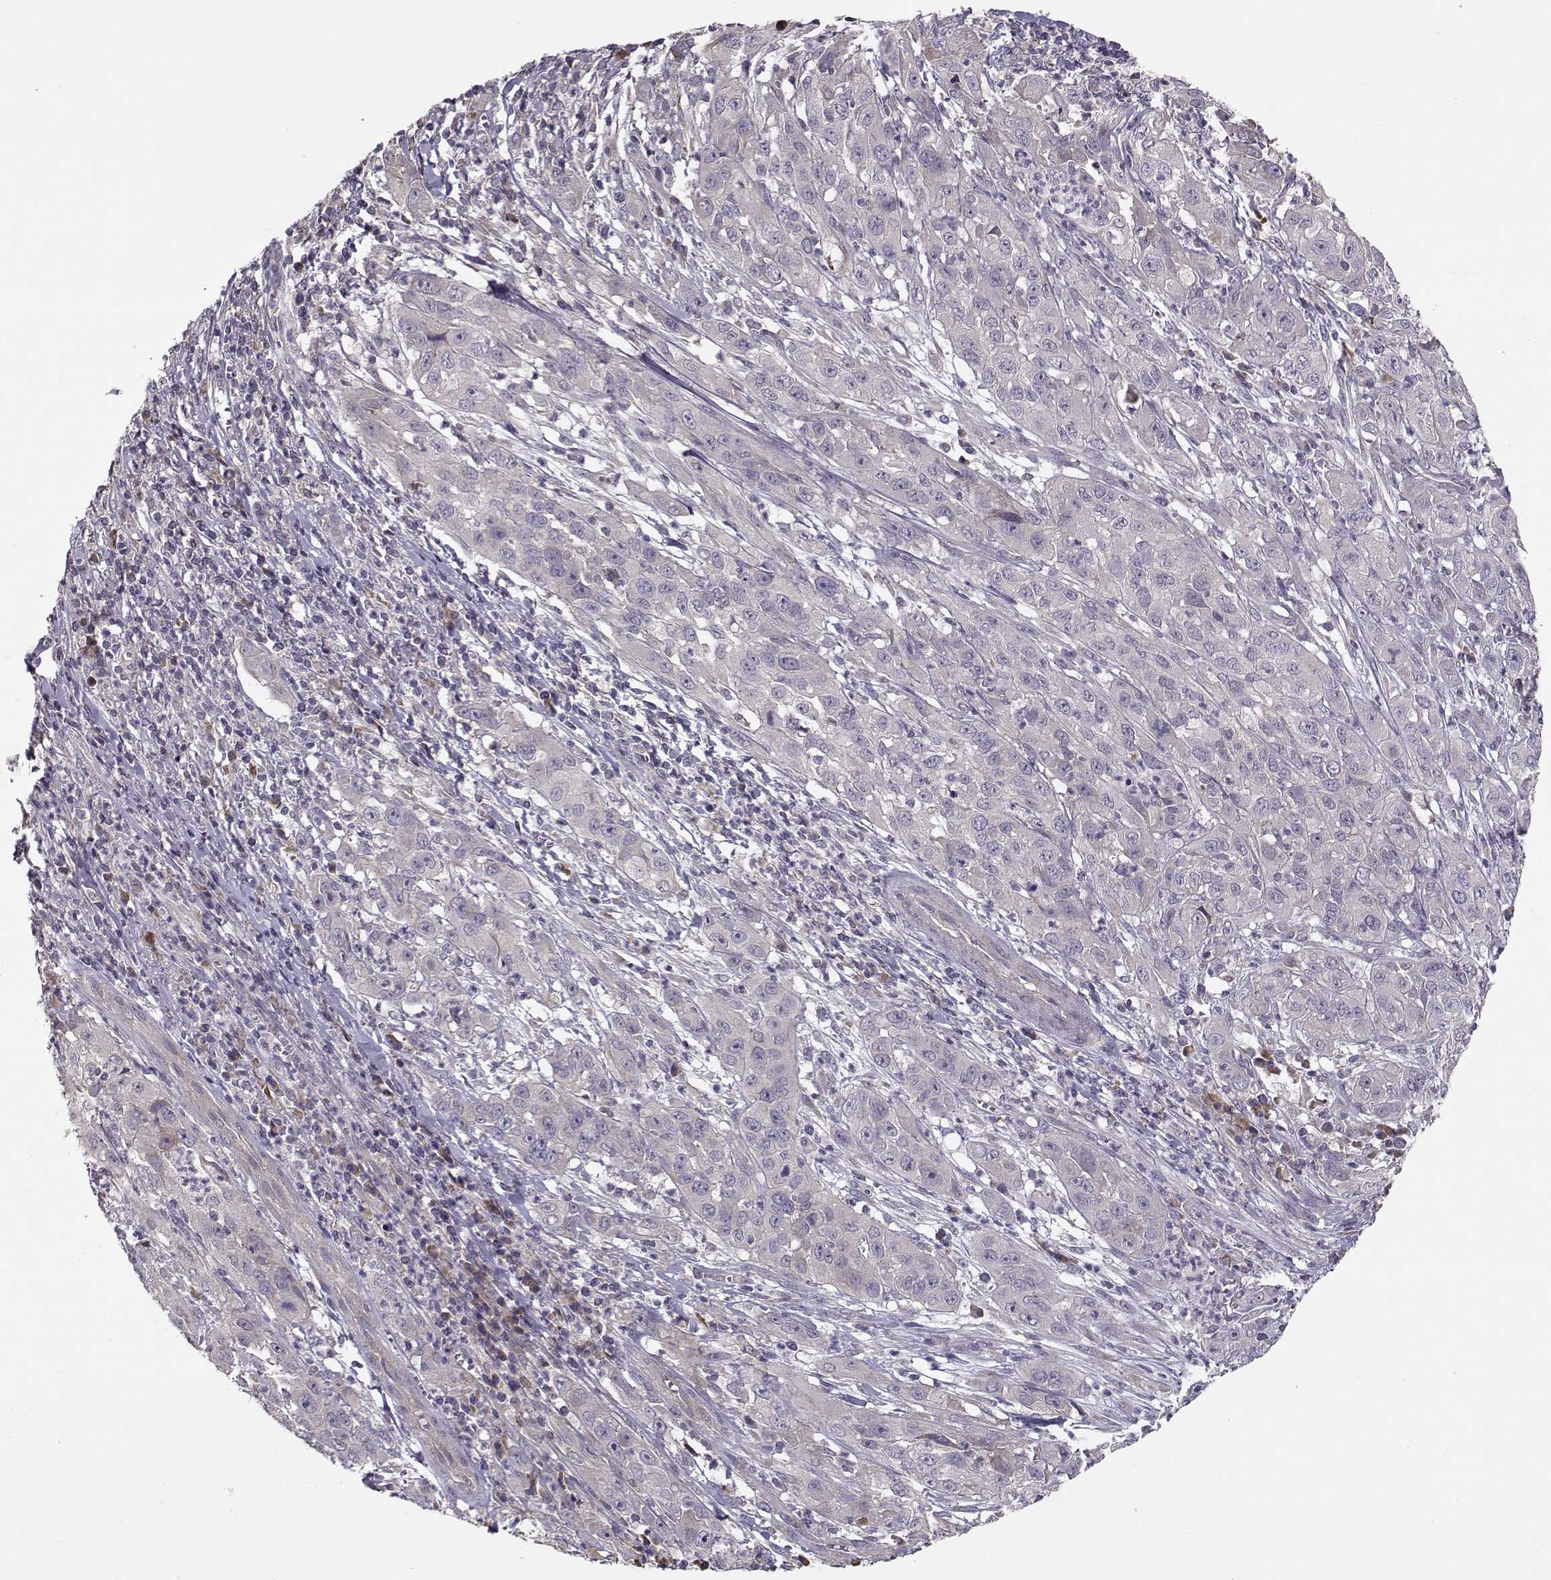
{"staining": {"intensity": "negative", "quantity": "none", "location": "none"}, "tissue": "cervical cancer", "cell_type": "Tumor cells", "image_type": "cancer", "snomed": [{"axis": "morphology", "description": "Squamous cell carcinoma, NOS"}, {"axis": "topography", "description": "Cervix"}], "caption": "Immunohistochemical staining of human cervical cancer reveals no significant positivity in tumor cells. The staining is performed using DAB brown chromogen with nuclei counter-stained in using hematoxylin.", "gene": "ENTPD8", "patient": {"sex": "female", "age": 32}}